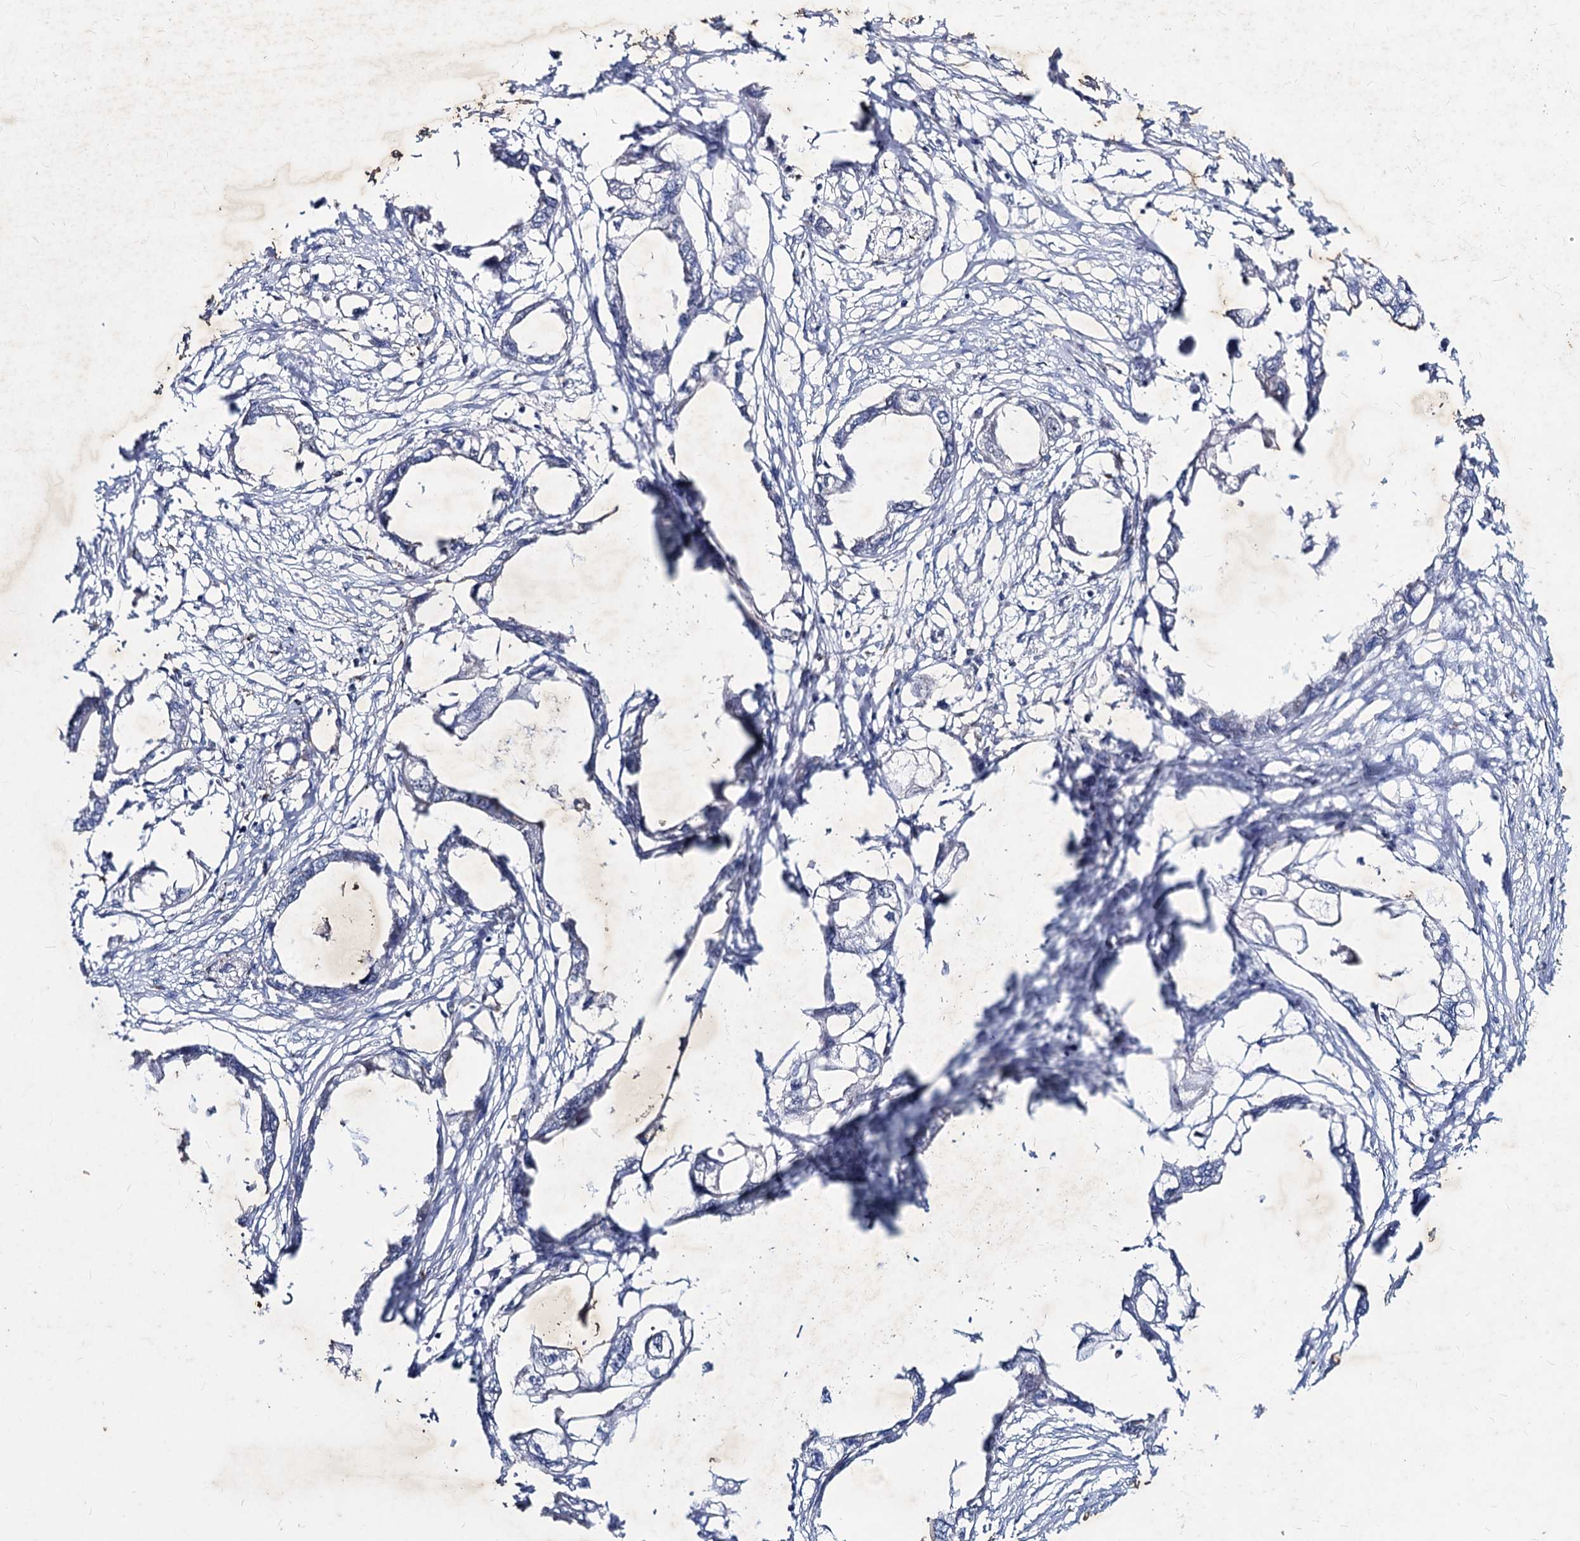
{"staining": {"intensity": "negative", "quantity": "none", "location": "none"}, "tissue": "endometrial cancer", "cell_type": "Tumor cells", "image_type": "cancer", "snomed": [{"axis": "morphology", "description": "Adenocarcinoma, NOS"}, {"axis": "morphology", "description": "Adenocarcinoma, metastatic, NOS"}, {"axis": "topography", "description": "Adipose tissue"}, {"axis": "topography", "description": "Endometrium"}], "caption": "A photomicrograph of human adenocarcinoma (endometrial) is negative for staining in tumor cells. Brightfield microscopy of IHC stained with DAB (3,3'-diaminobenzidine) (brown) and hematoxylin (blue), captured at high magnification.", "gene": "AGBL4", "patient": {"sex": "female", "age": 67}}